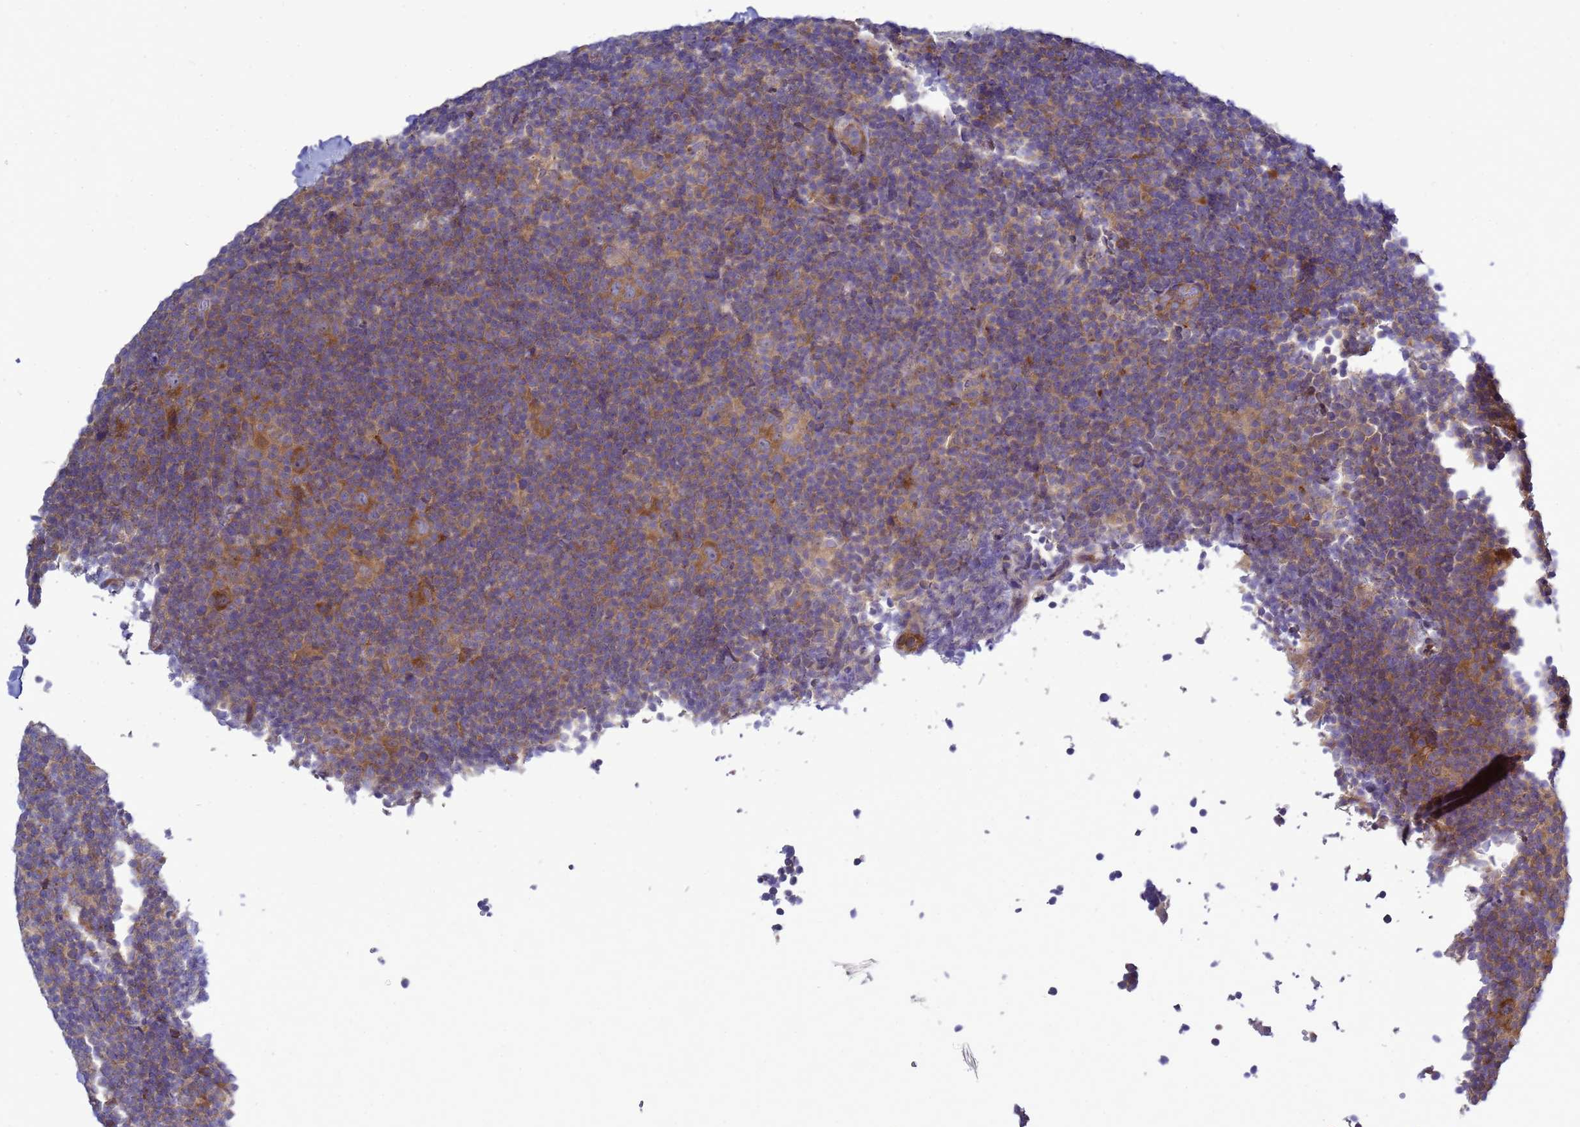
{"staining": {"intensity": "moderate", "quantity": ">75%", "location": "cytoplasmic/membranous"}, "tissue": "lymphoma", "cell_type": "Tumor cells", "image_type": "cancer", "snomed": [{"axis": "morphology", "description": "Hodgkin's disease, NOS"}, {"axis": "topography", "description": "Lymph node"}], "caption": "Hodgkin's disease tissue reveals moderate cytoplasmic/membranous expression in approximately >75% of tumor cells, visualized by immunohistochemistry.", "gene": "MON1B", "patient": {"sex": "female", "age": 57}}